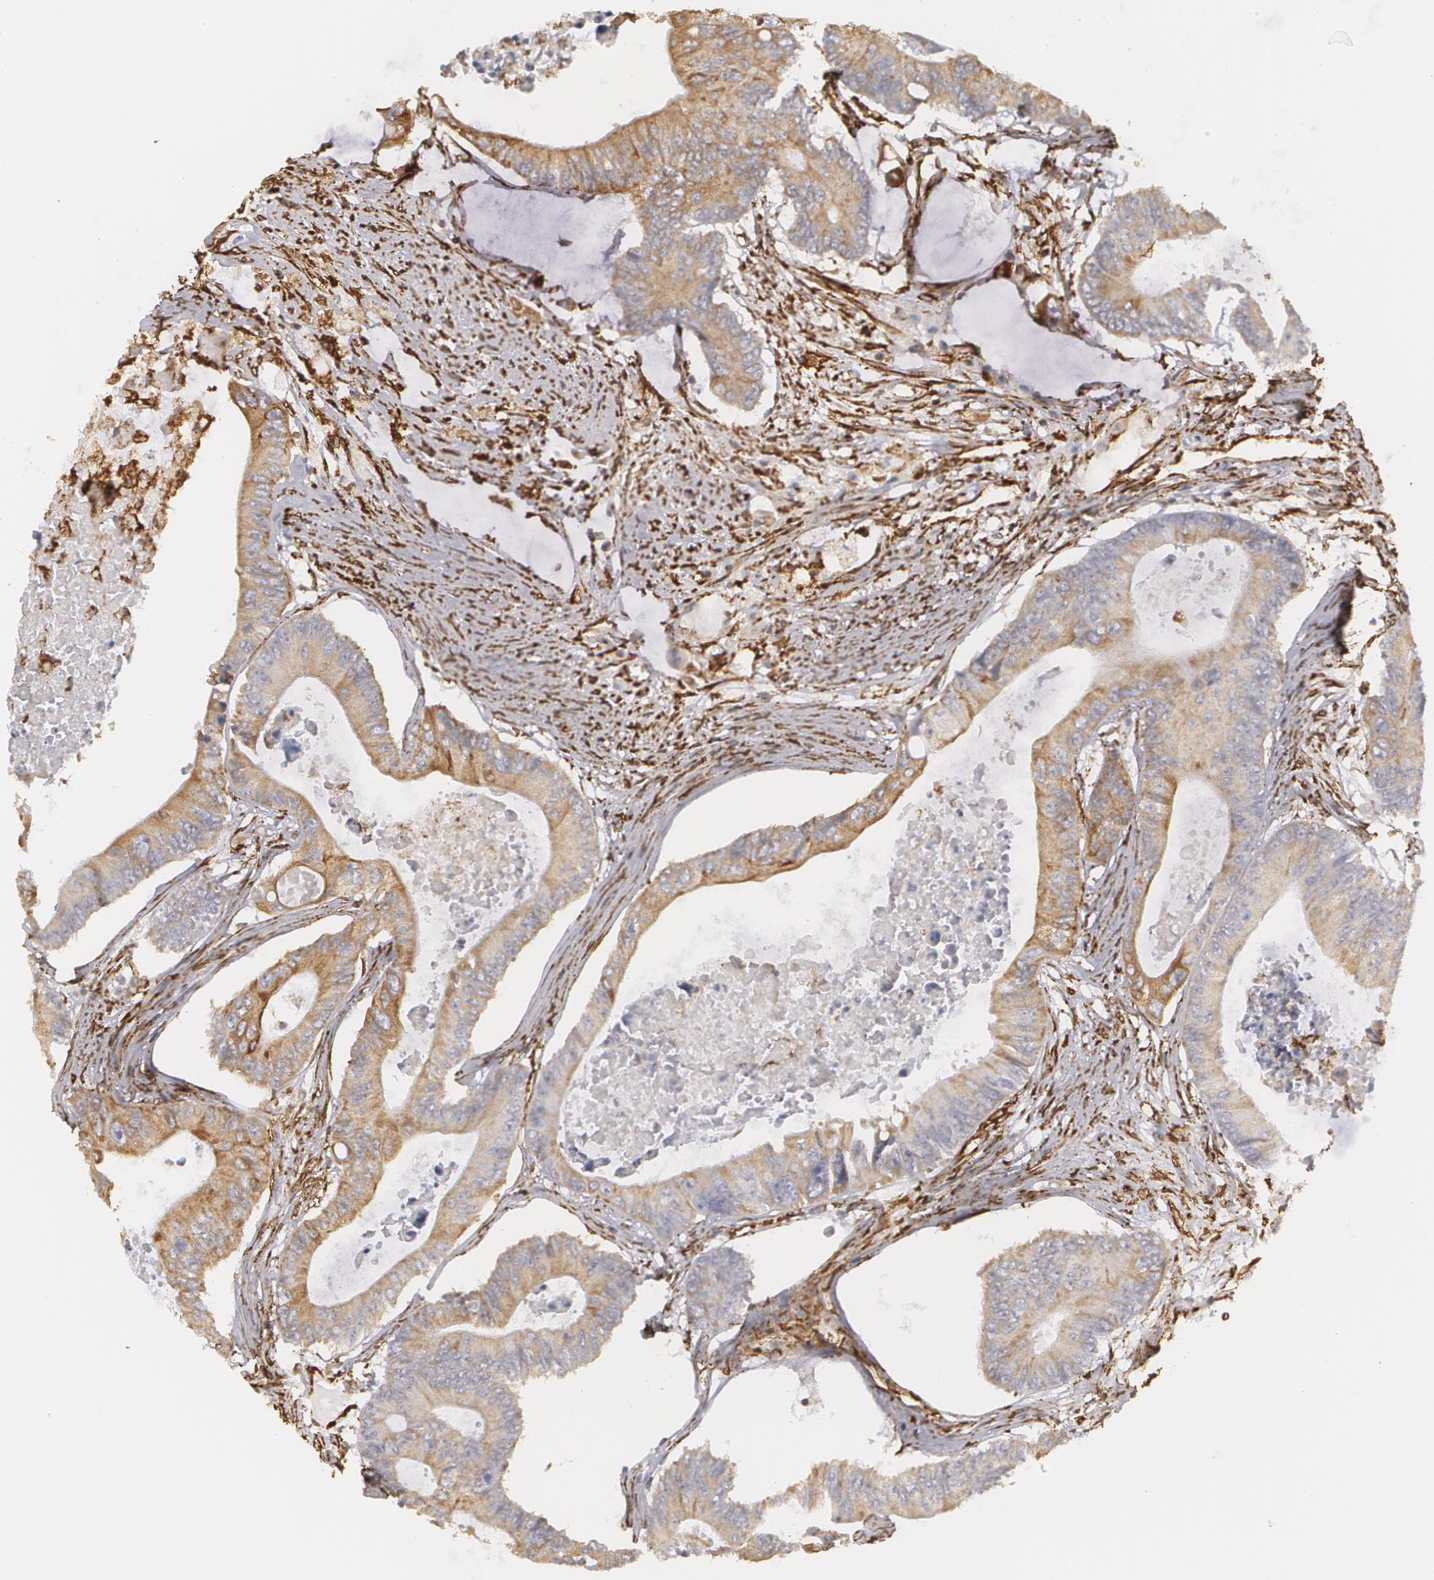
{"staining": {"intensity": "moderate", "quantity": ">75%", "location": "cytoplasmic/membranous"}, "tissue": "colorectal cancer", "cell_type": "Tumor cells", "image_type": "cancer", "snomed": [{"axis": "morphology", "description": "Adenocarcinoma, NOS"}, {"axis": "topography", "description": "Colon"}], "caption": "Immunohistochemical staining of human colorectal adenocarcinoma exhibits medium levels of moderate cytoplasmic/membranous expression in about >75% of tumor cells. (DAB IHC with brightfield microscopy, high magnification).", "gene": "CYB5R3", "patient": {"sex": "male", "age": 65}}